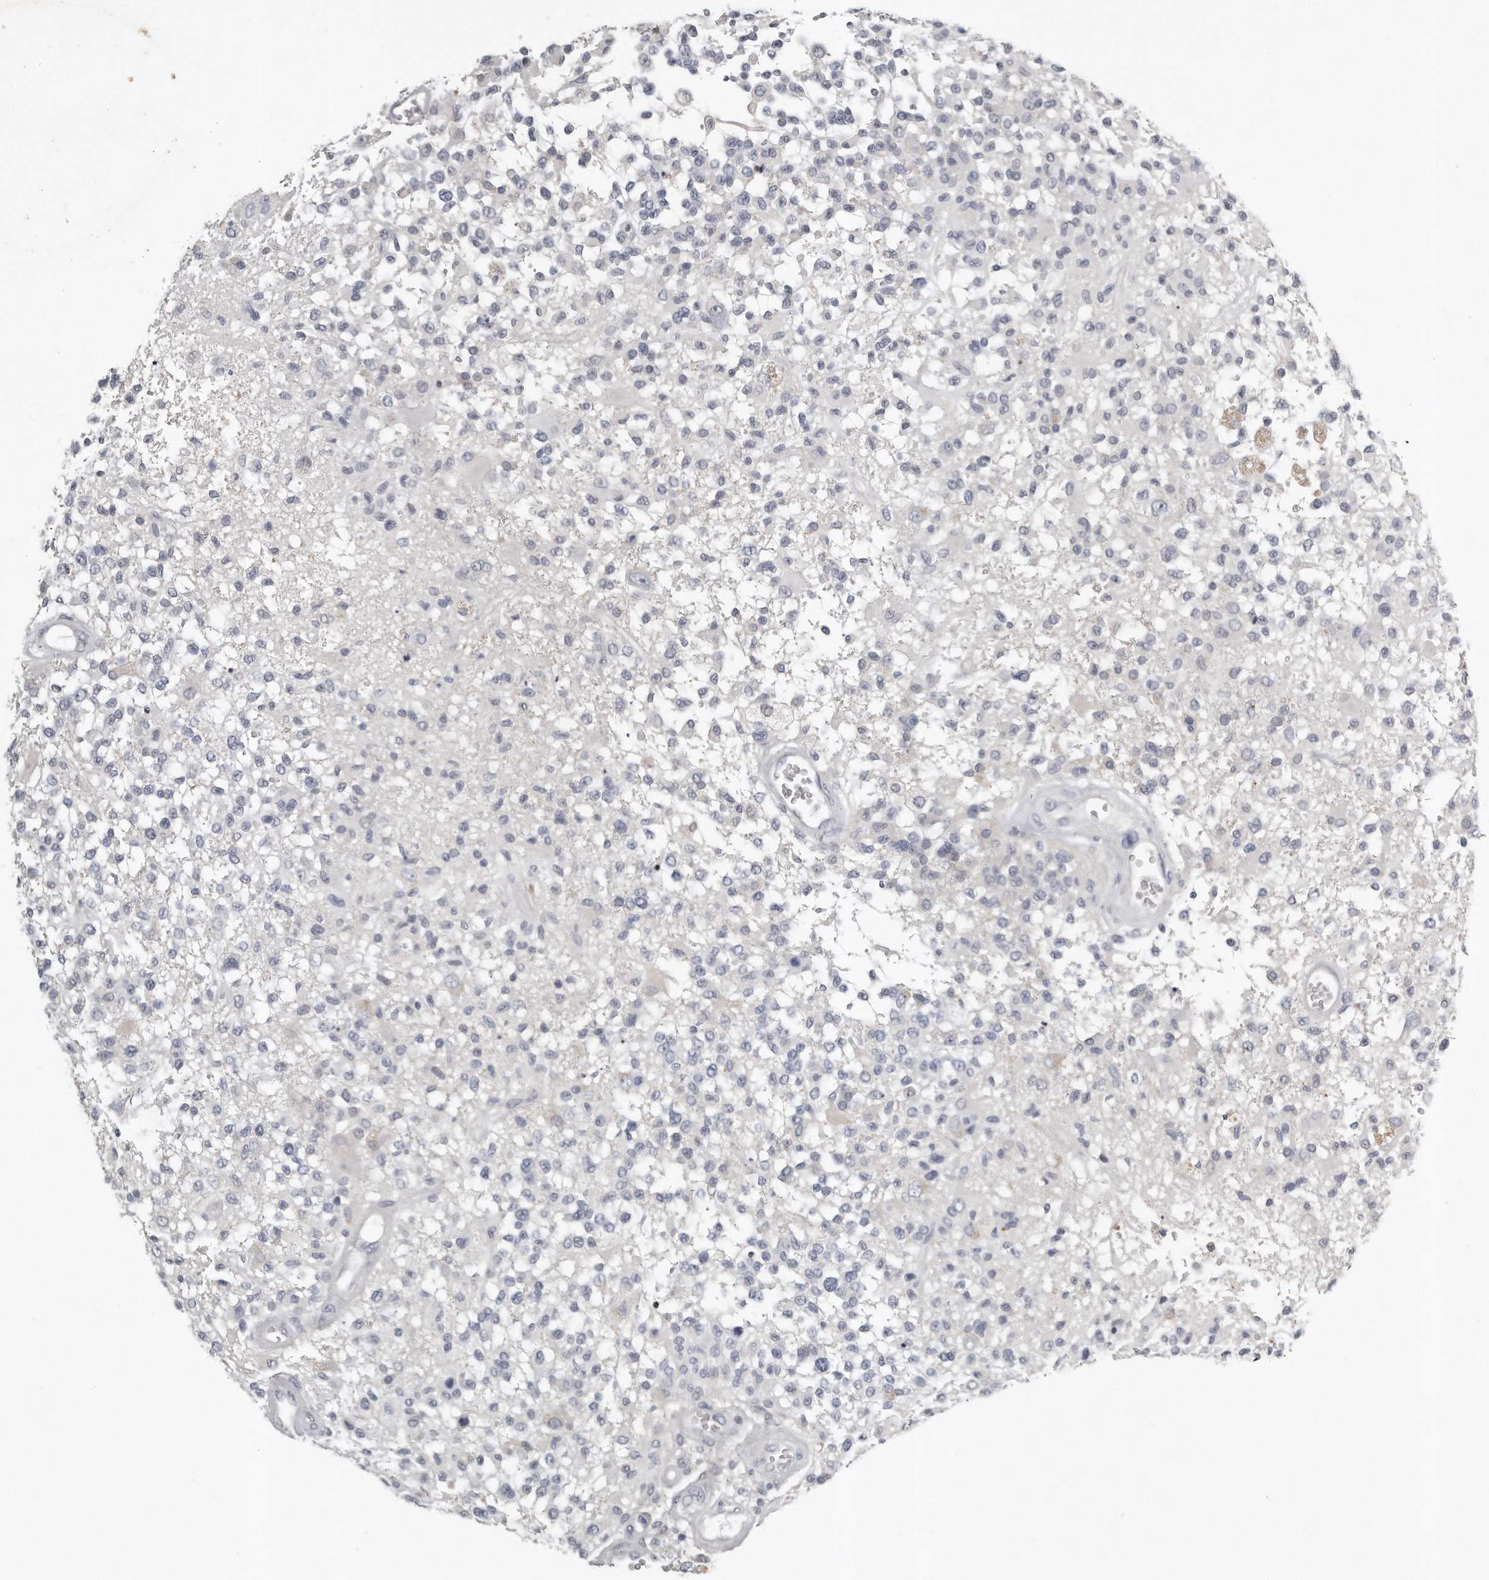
{"staining": {"intensity": "negative", "quantity": "none", "location": "none"}, "tissue": "glioma", "cell_type": "Tumor cells", "image_type": "cancer", "snomed": [{"axis": "morphology", "description": "Glioma, malignant, High grade"}, {"axis": "morphology", "description": "Glioblastoma, NOS"}, {"axis": "topography", "description": "Brain"}], "caption": "Glioblastoma was stained to show a protein in brown. There is no significant staining in tumor cells.", "gene": "GGCT", "patient": {"sex": "male", "age": 60}}